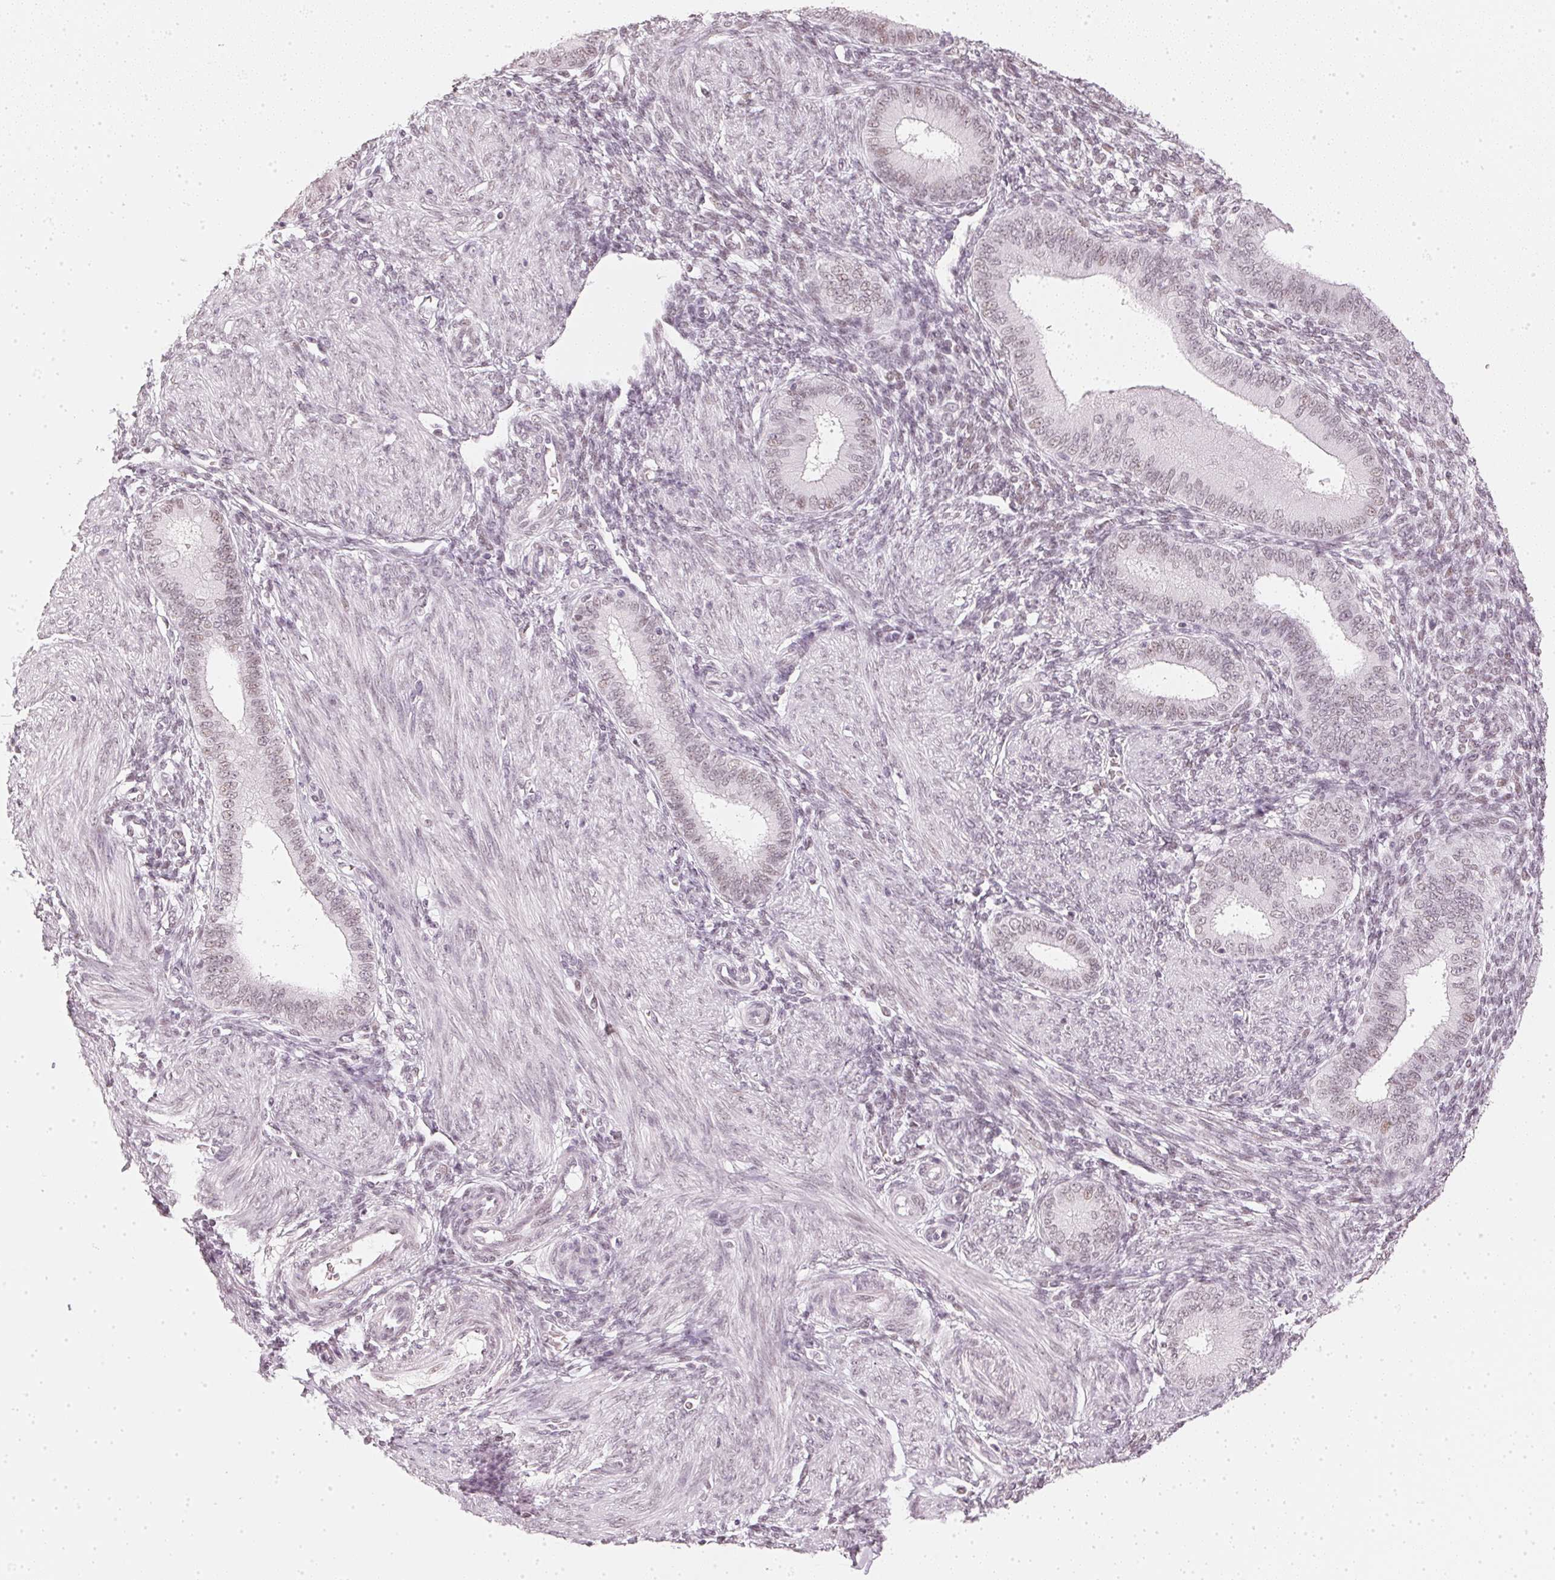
{"staining": {"intensity": "negative", "quantity": "none", "location": "none"}, "tissue": "endometrium", "cell_type": "Cells in endometrial stroma", "image_type": "normal", "snomed": [{"axis": "morphology", "description": "Normal tissue, NOS"}, {"axis": "topography", "description": "Endometrium"}], "caption": "Human endometrium stained for a protein using immunohistochemistry (IHC) exhibits no staining in cells in endometrial stroma.", "gene": "DNAJC6", "patient": {"sex": "female", "age": 39}}